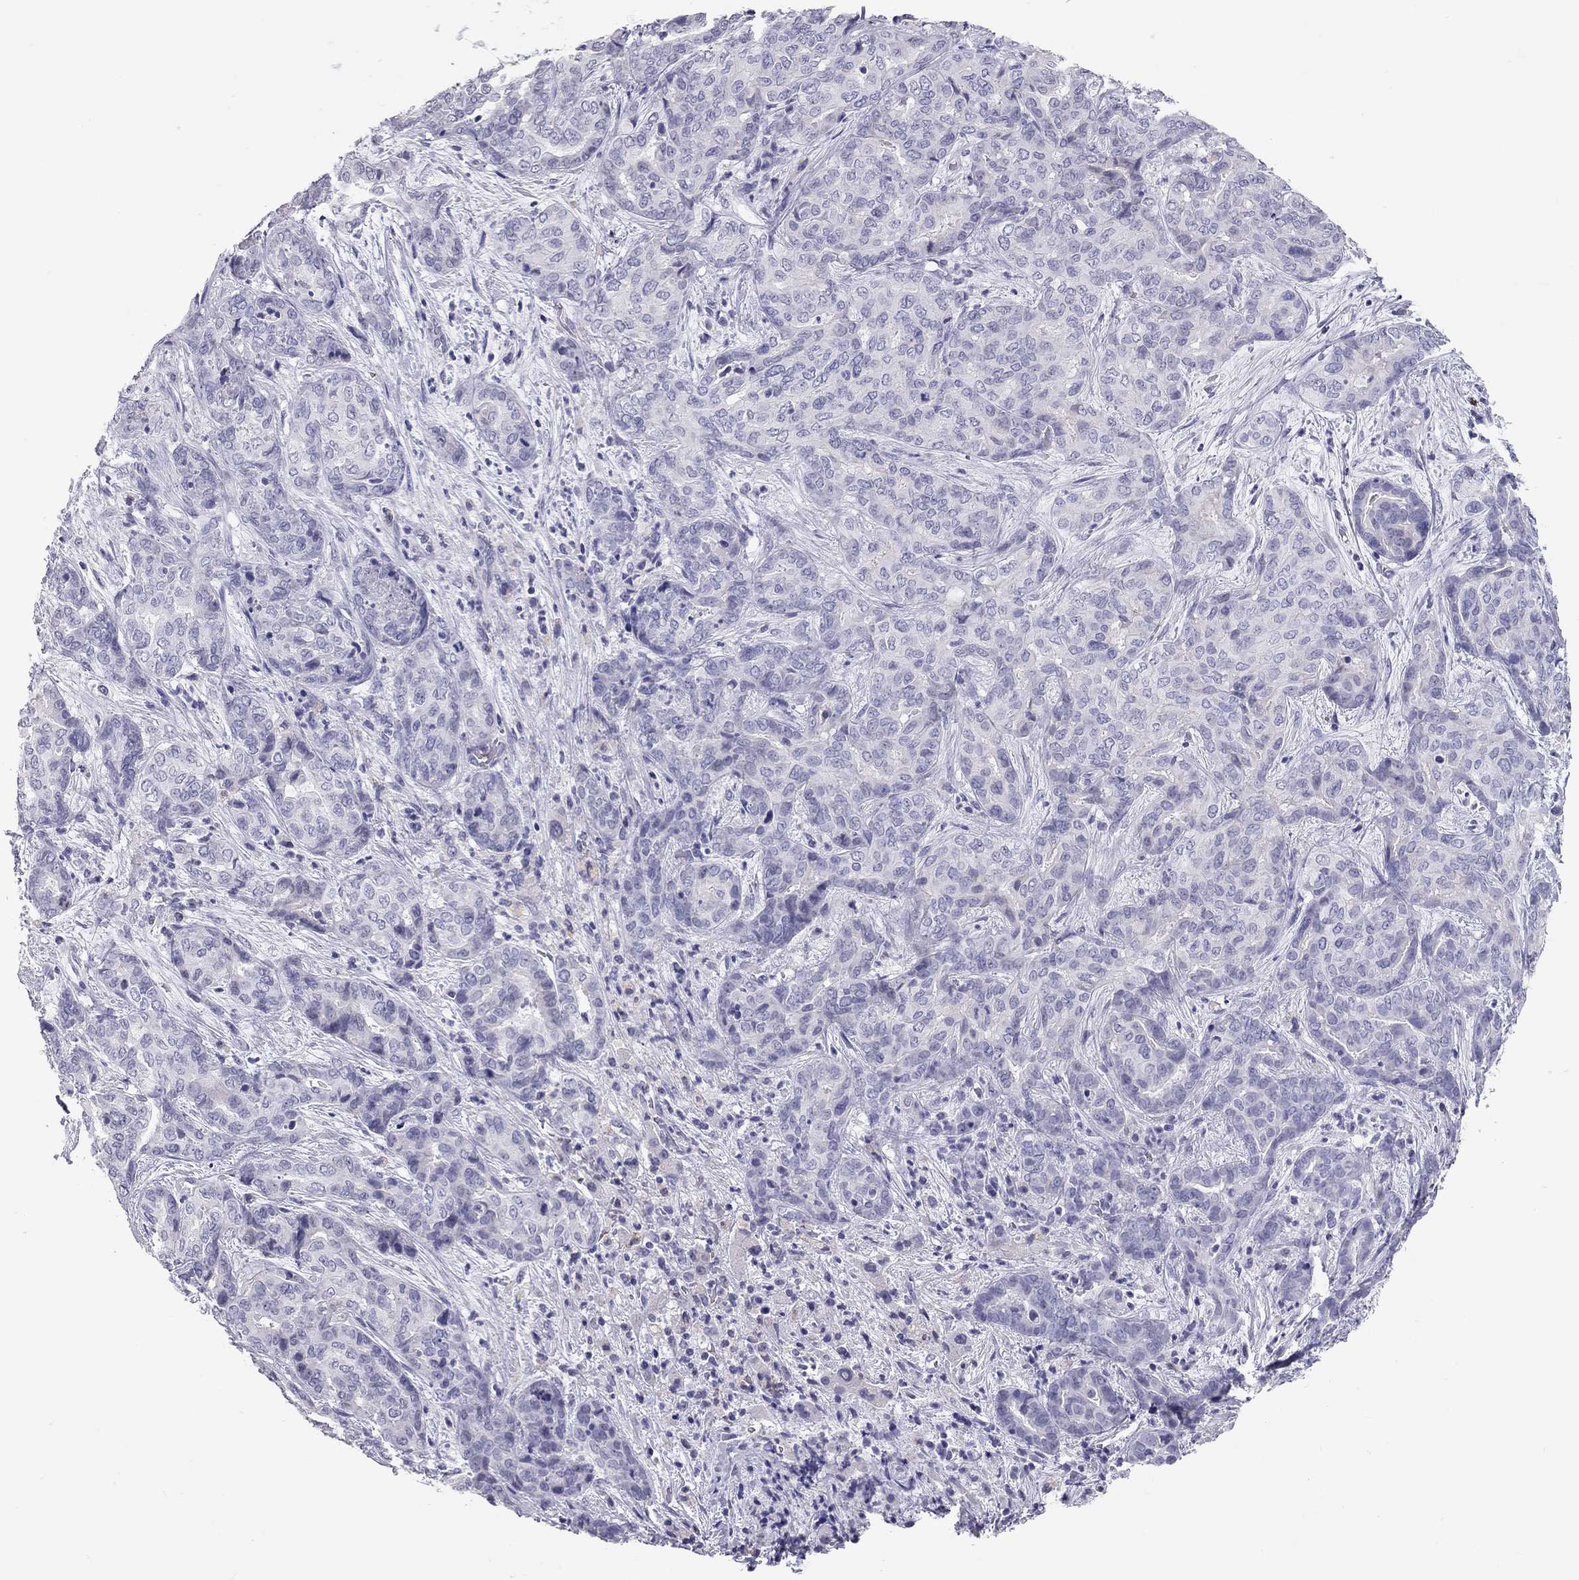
{"staining": {"intensity": "negative", "quantity": "none", "location": "none"}, "tissue": "liver cancer", "cell_type": "Tumor cells", "image_type": "cancer", "snomed": [{"axis": "morphology", "description": "Cholangiocarcinoma"}, {"axis": "topography", "description": "Liver"}], "caption": "The image displays no significant expression in tumor cells of liver cancer (cholangiocarcinoma). (DAB (3,3'-diaminobenzidine) immunohistochemistry (IHC), high magnification).", "gene": "IL17REL", "patient": {"sex": "female", "age": 64}}